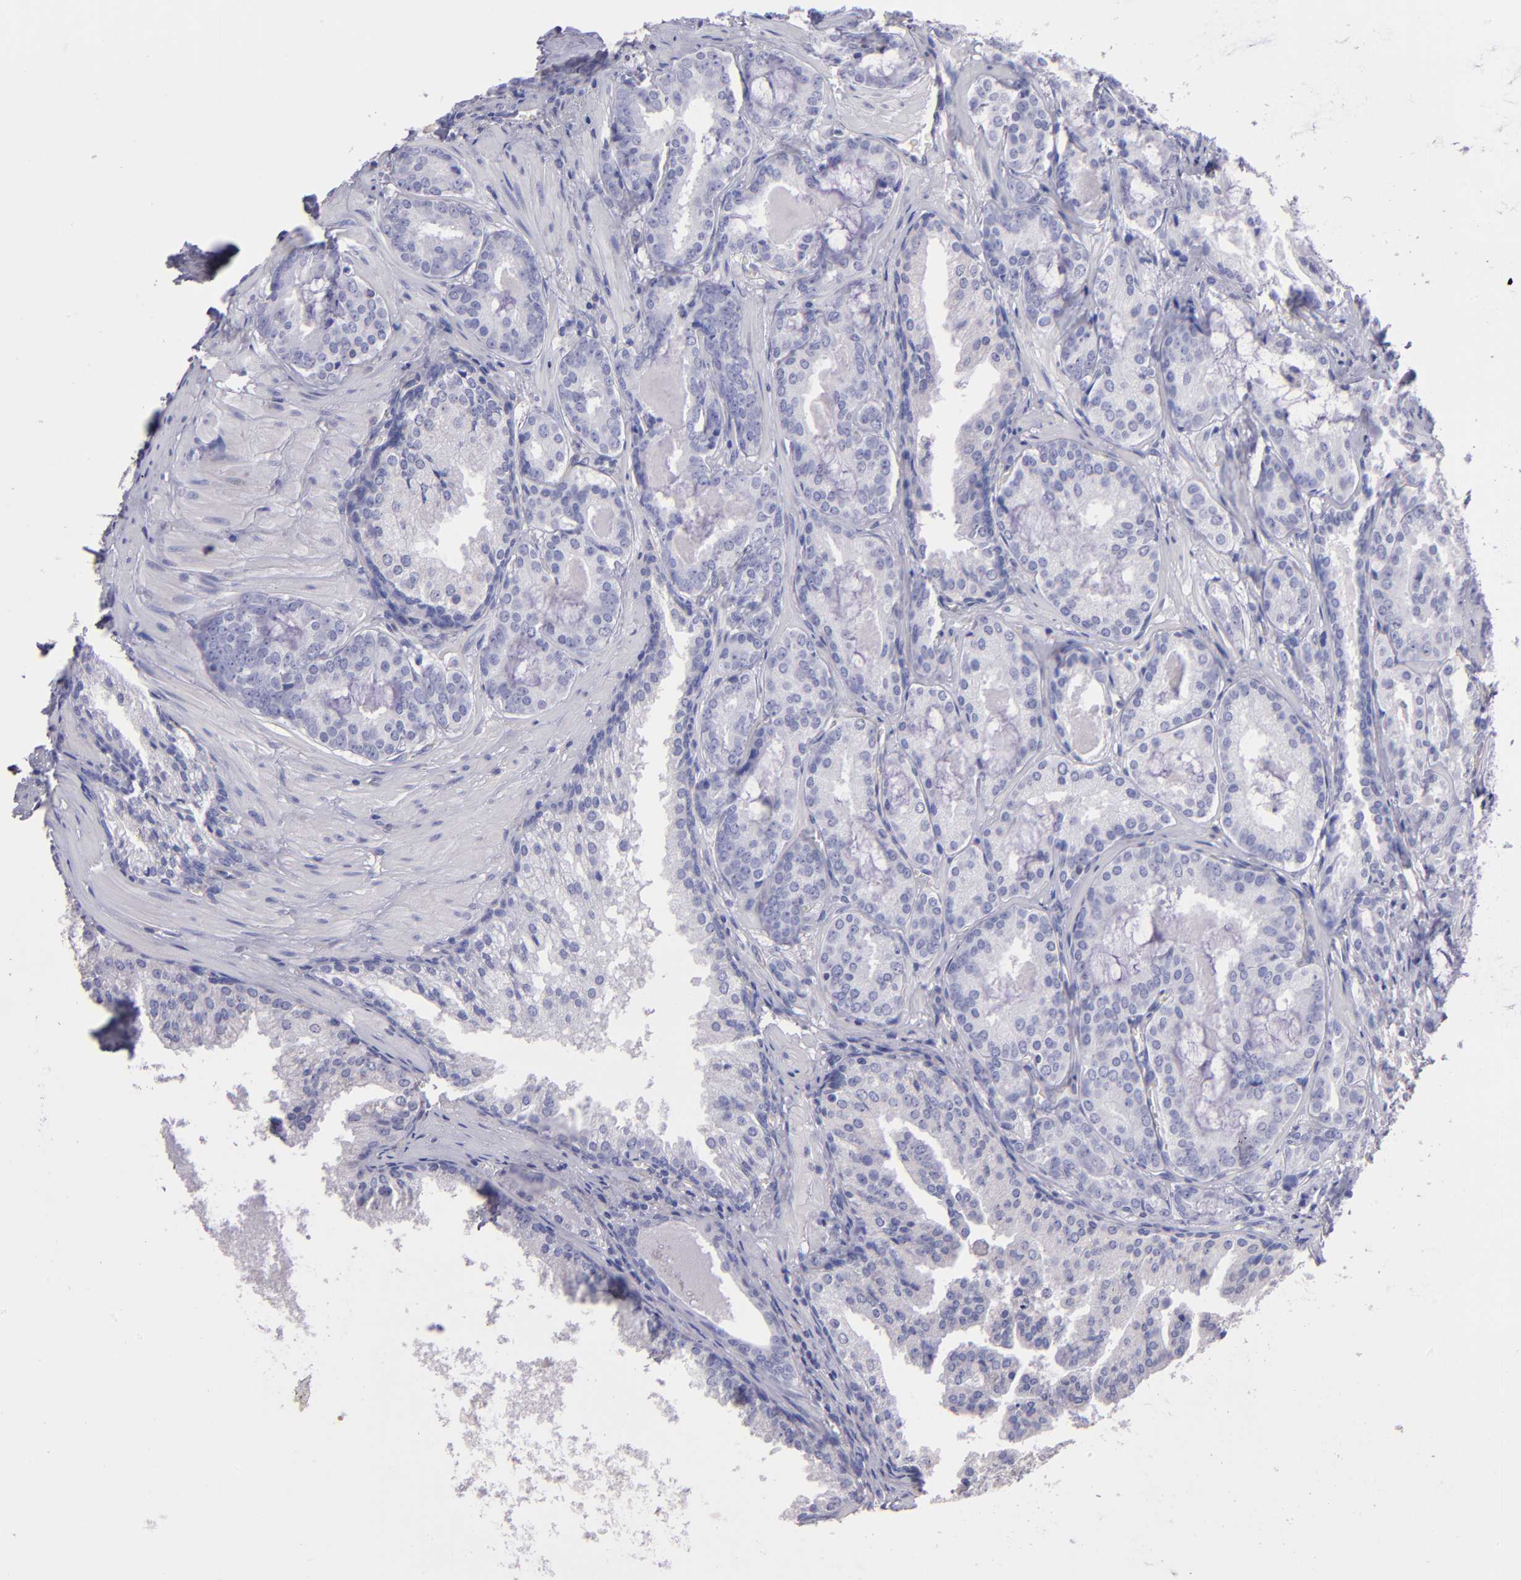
{"staining": {"intensity": "negative", "quantity": "none", "location": "none"}, "tissue": "prostate cancer", "cell_type": "Tumor cells", "image_type": "cancer", "snomed": [{"axis": "morphology", "description": "Adenocarcinoma, Medium grade"}, {"axis": "topography", "description": "Prostate"}], "caption": "IHC photomicrograph of neoplastic tissue: human prostate cancer stained with DAB reveals no significant protein expression in tumor cells. (Stains: DAB IHC with hematoxylin counter stain, Microscopy: brightfield microscopy at high magnification).", "gene": "TG", "patient": {"sex": "male", "age": 64}}